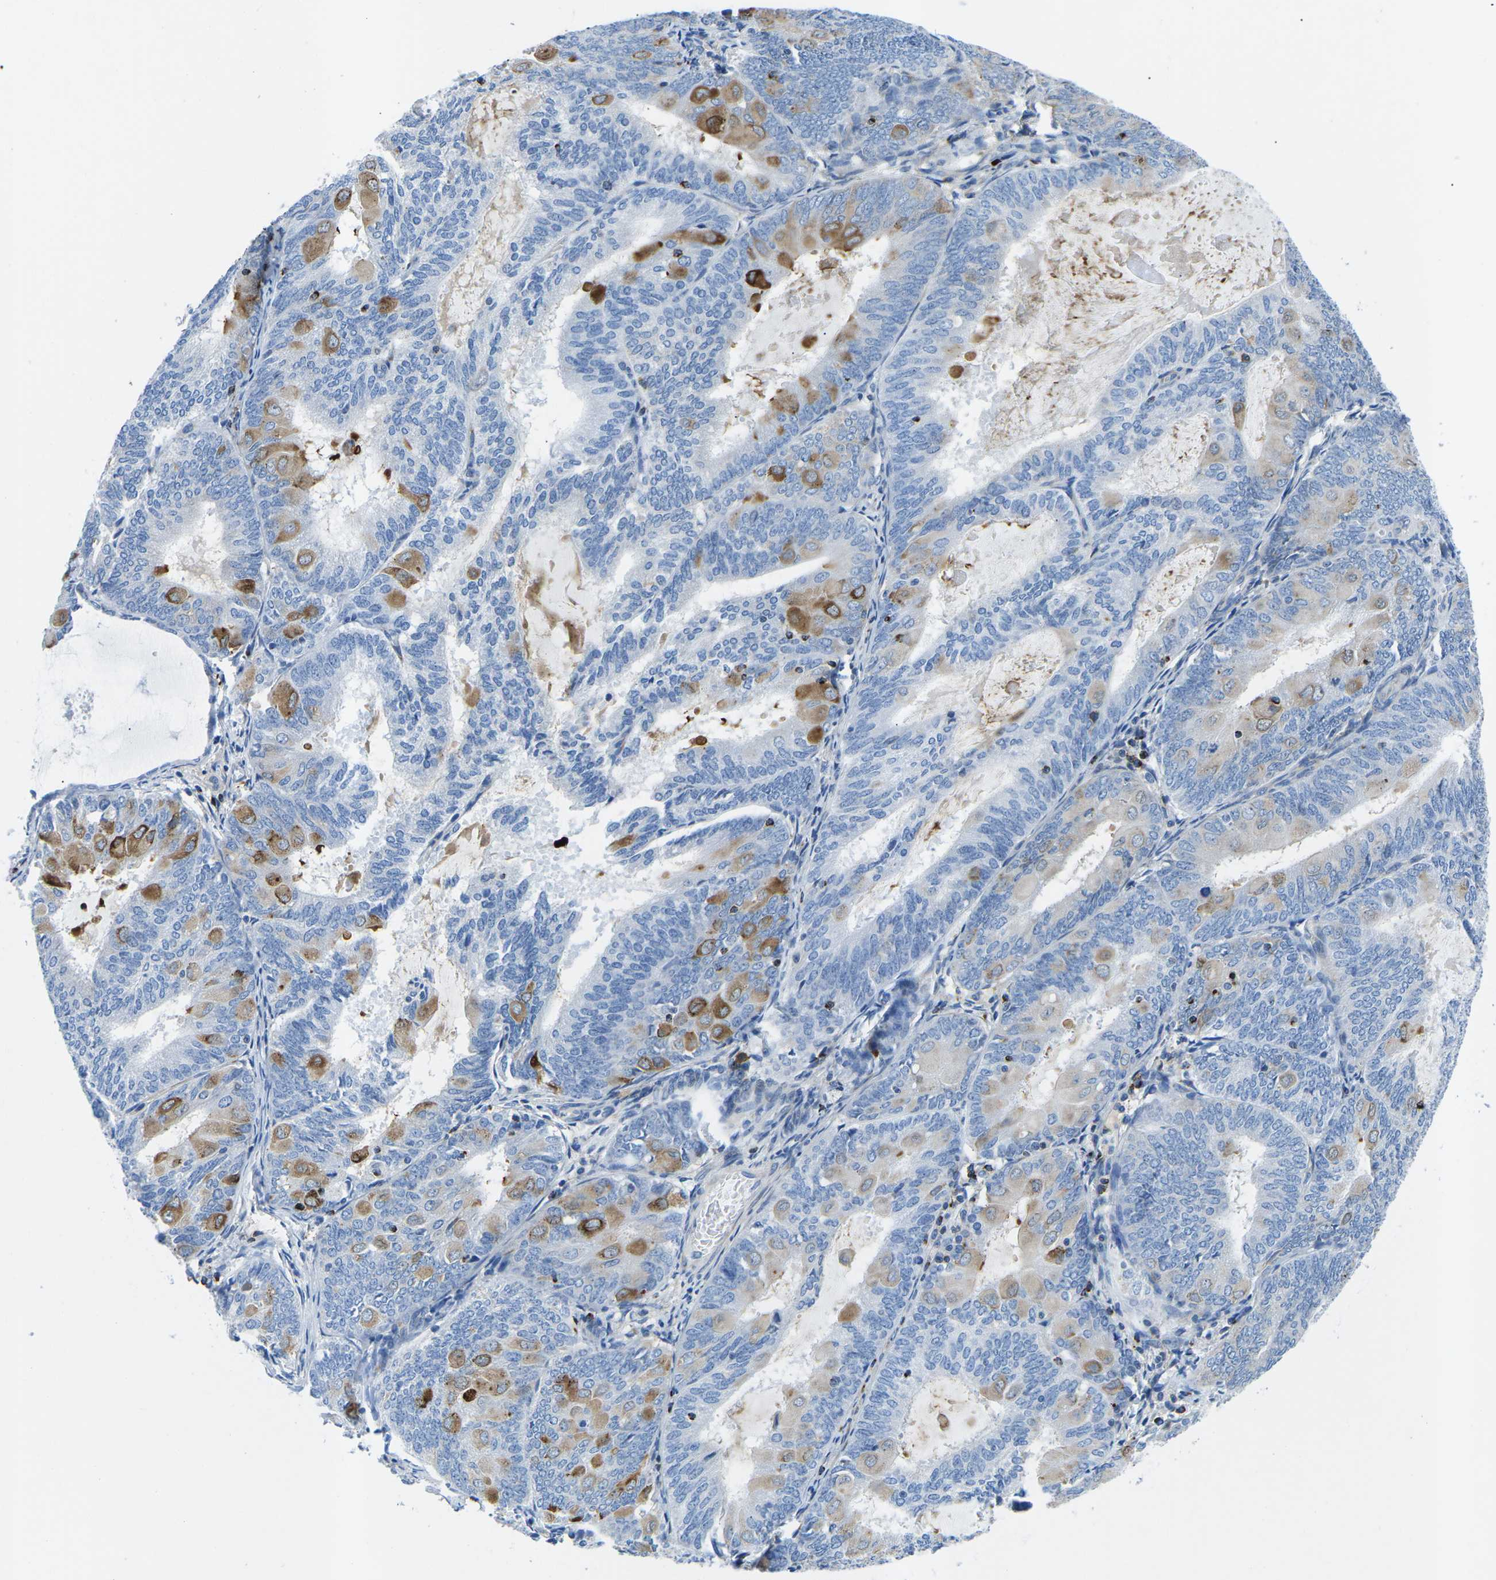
{"staining": {"intensity": "moderate", "quantity": "<25%", "location": "cytoplasmic/membranous"}, "tissue": "endometrial cancer", "cell_type": "Tumor cells", "image_type": "cancer", "snomed": [{"axis": "morphology", "description": "Adenocarcinoma, NOS"}, {"axis": "topography", "description": "Endometrium"}], "caption": "IHC (DAB) staining of adenocarcinoma (endometrial) demonstrates moderate cytoplasmic/membranous protein staining in about <25% of tumor cells. (DAB (3,3'-diaminobenzidine) IHC, brown staining for protein, blue staining for nuclei).", "gene": "MC4R", "patient": {"sex": "female", "age": 81}}